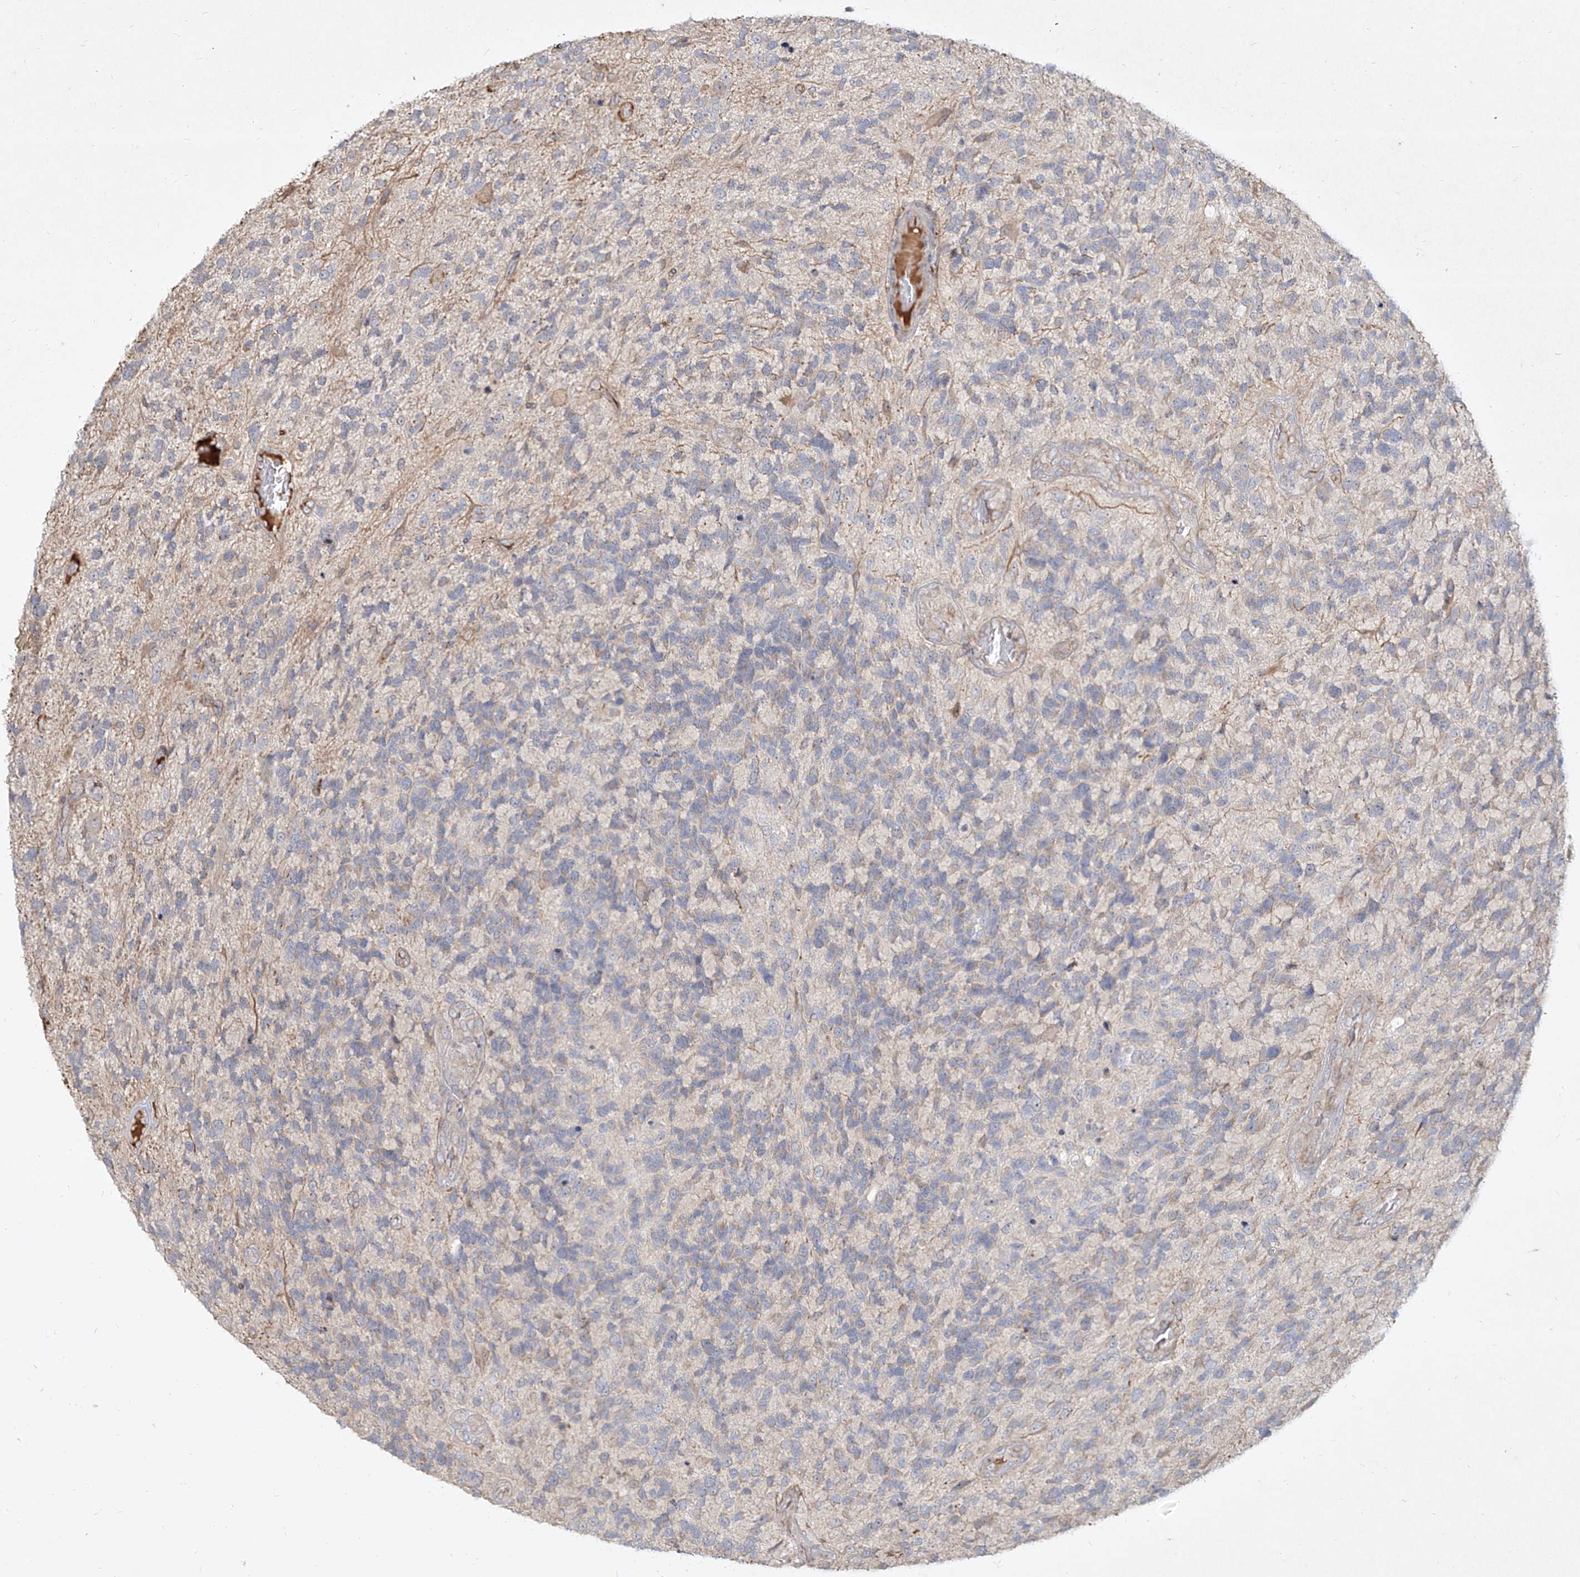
{"staining": {"intensity": "negative", "quantity": "none", "location": "none"}, "tissue": "glioma", "cell_type": "Tumor cells", "image_type": "cancer", "snomed": [{"axis": "morphology", "description": "Glioma, malignant, High grade"}, {"axis": "topography", "description": "Brain"}], "caption": "A micrograph of human glioma is negative for staining in tumor cells.", "gene": "CD209", "patient": {"sex": "female", "age": 58}}